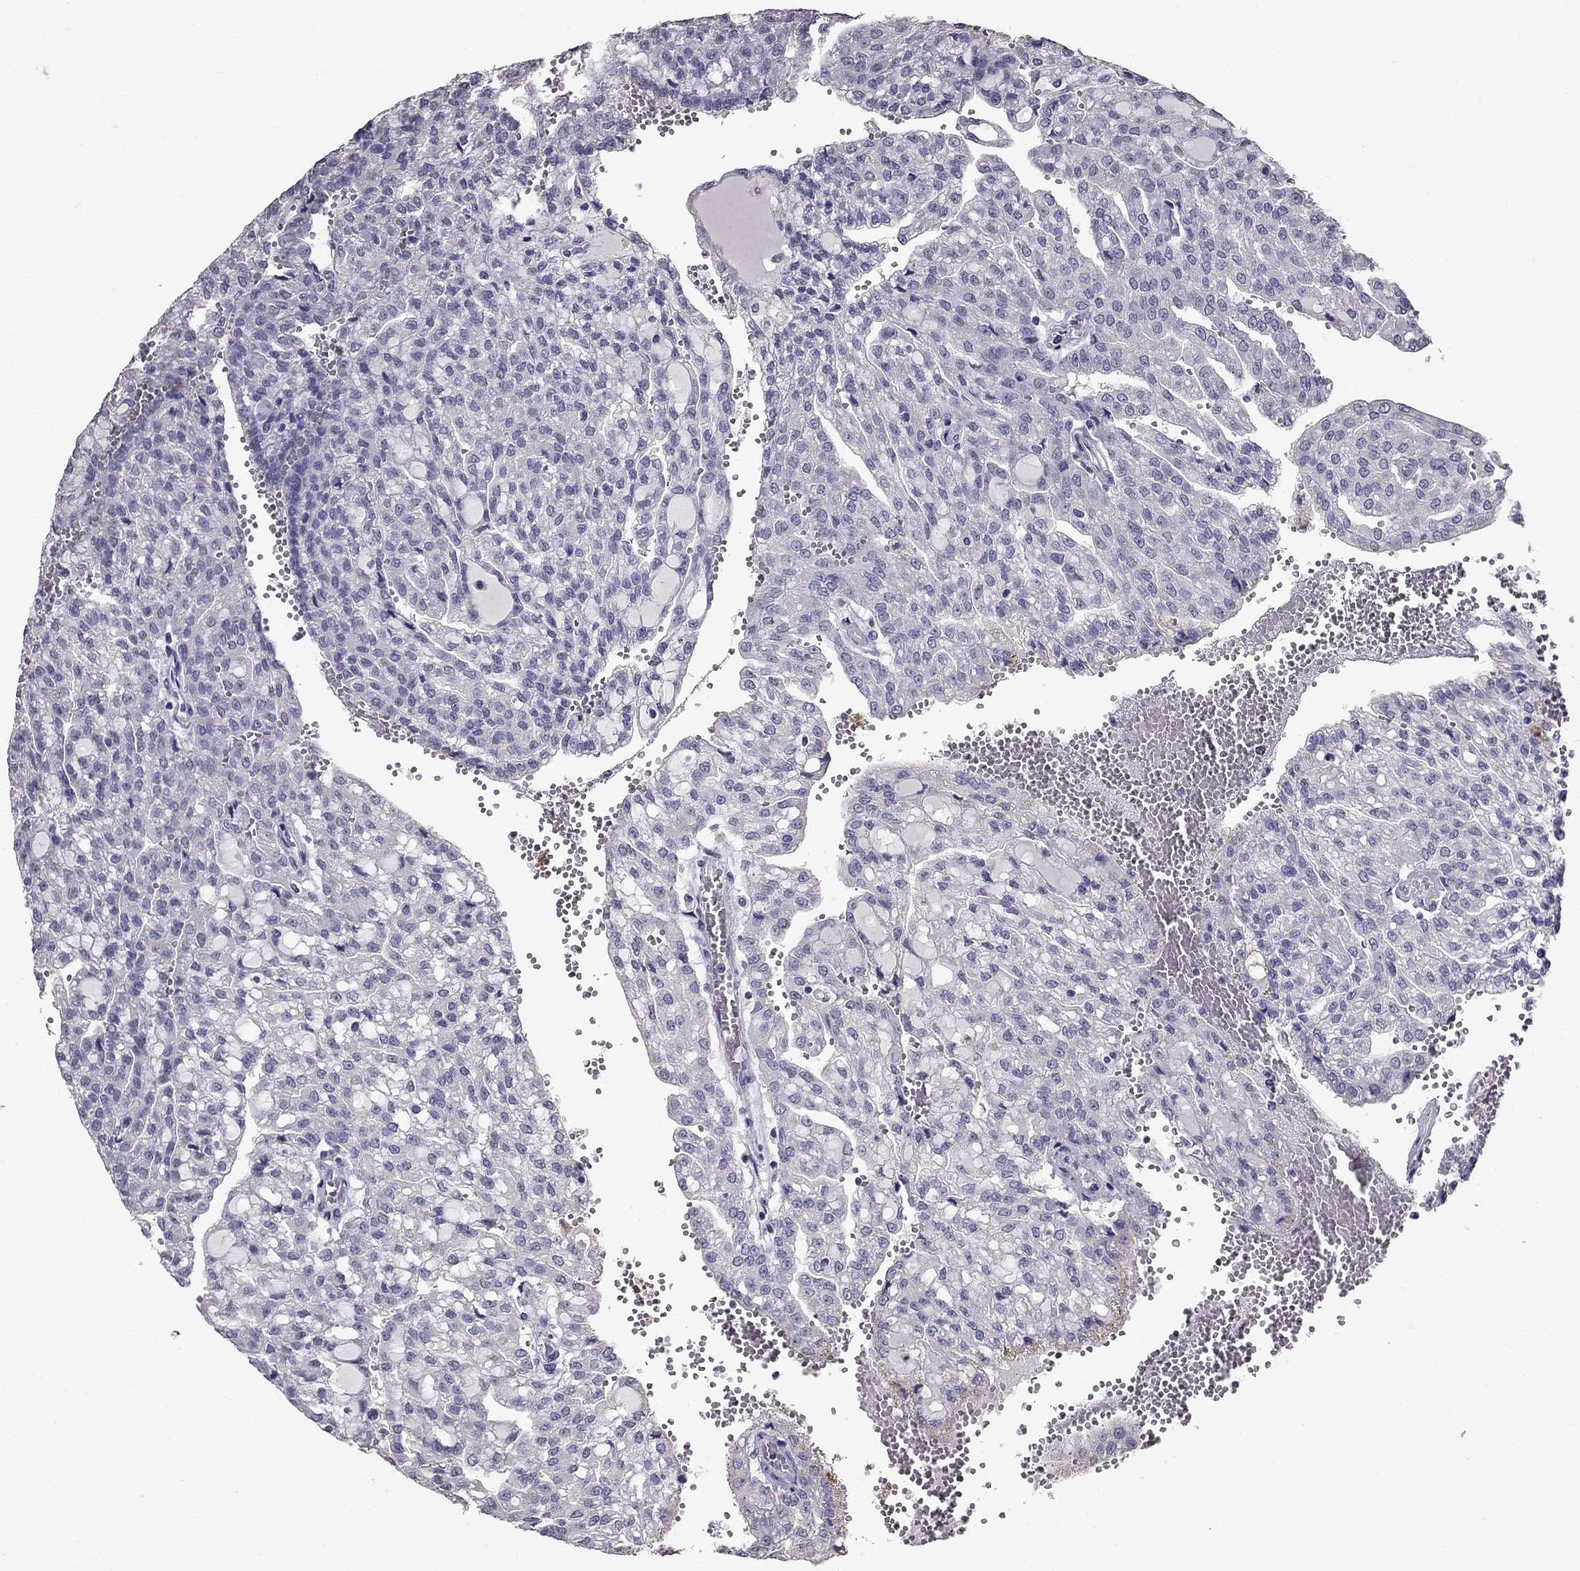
{"staining": {"intensity": "negative", "quantity": "none", "location": "none"}, "tissue": "renal cancer", "cell_type": "Tumor cells", "image_type": "cancer", "snomed": [{"axis": "morphology", "description": "Adenocarcinoma, NOS"}, {"axis": "topography", "description": "Kidney"}], "caption": "The micrograph reveals no staining of tumor cells in renal cancer. (DAB immunohistochemistry (IHC) with hematoxylin counter stain).", "gene": "SCG5", "patient": {"sex": "male", "age": 63}}